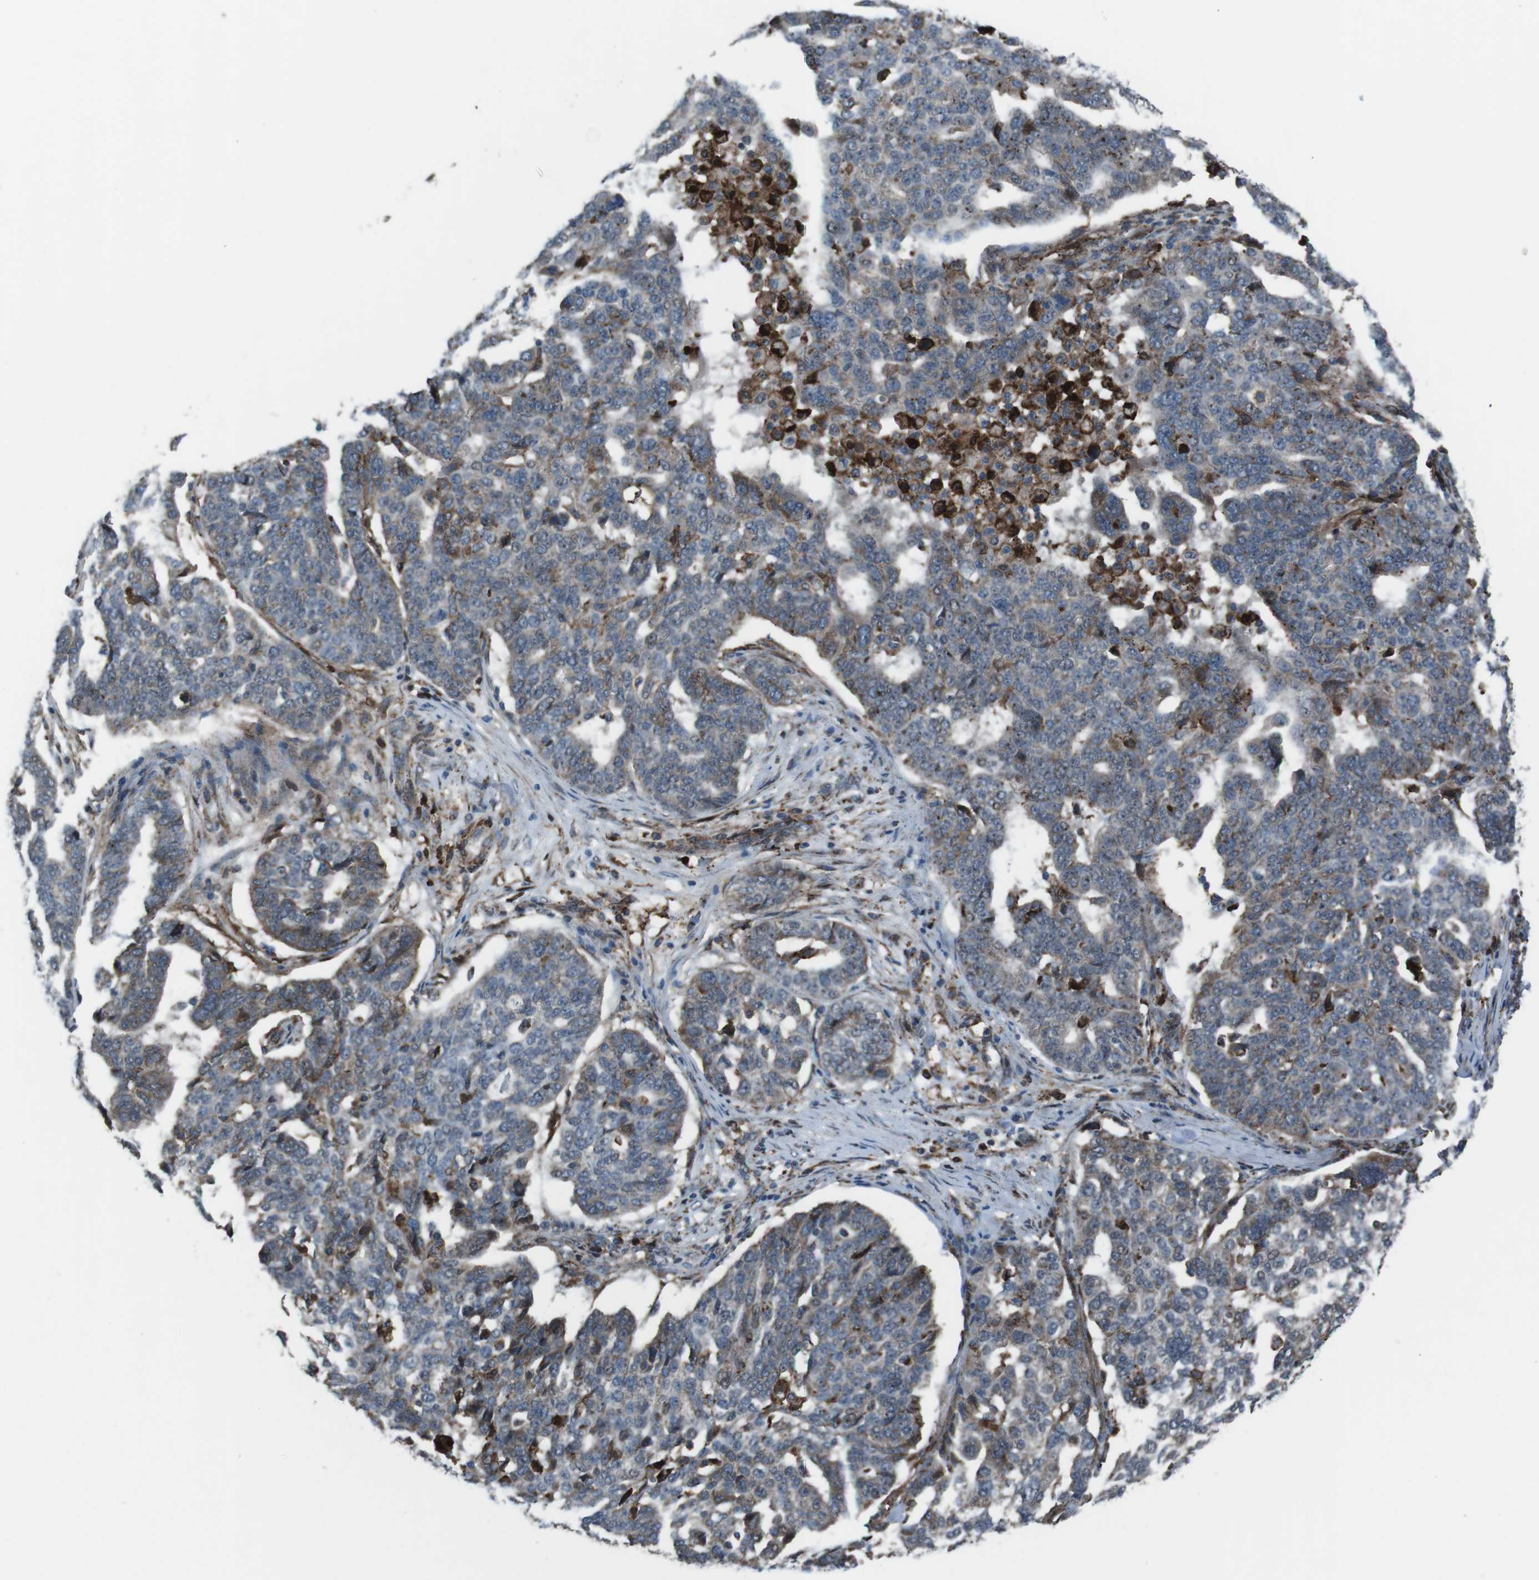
{"staining": {"intensity": "moderate", "quantity": "25%-75%", "location": "cytoplasmic/membranous"}, "tissue": "ovarian cancer", "cell_type": "Tumor cells", "image_type": "cancer", "snomed": [{"axis": "morphology", "description": "Cystadenocarcinoma, serous, NOS"}, {"axis": "topography", "description": "Ovary"}], "caption": "Immunohistochemical staining of ovarian serous cystadenocarcinoma displays medium levels of moderate cytoplasmic/membranous staining in about 25%-75% of tumor cells.", "gene": "GDF10", "patient": {"sex": "female", "age": 59}}